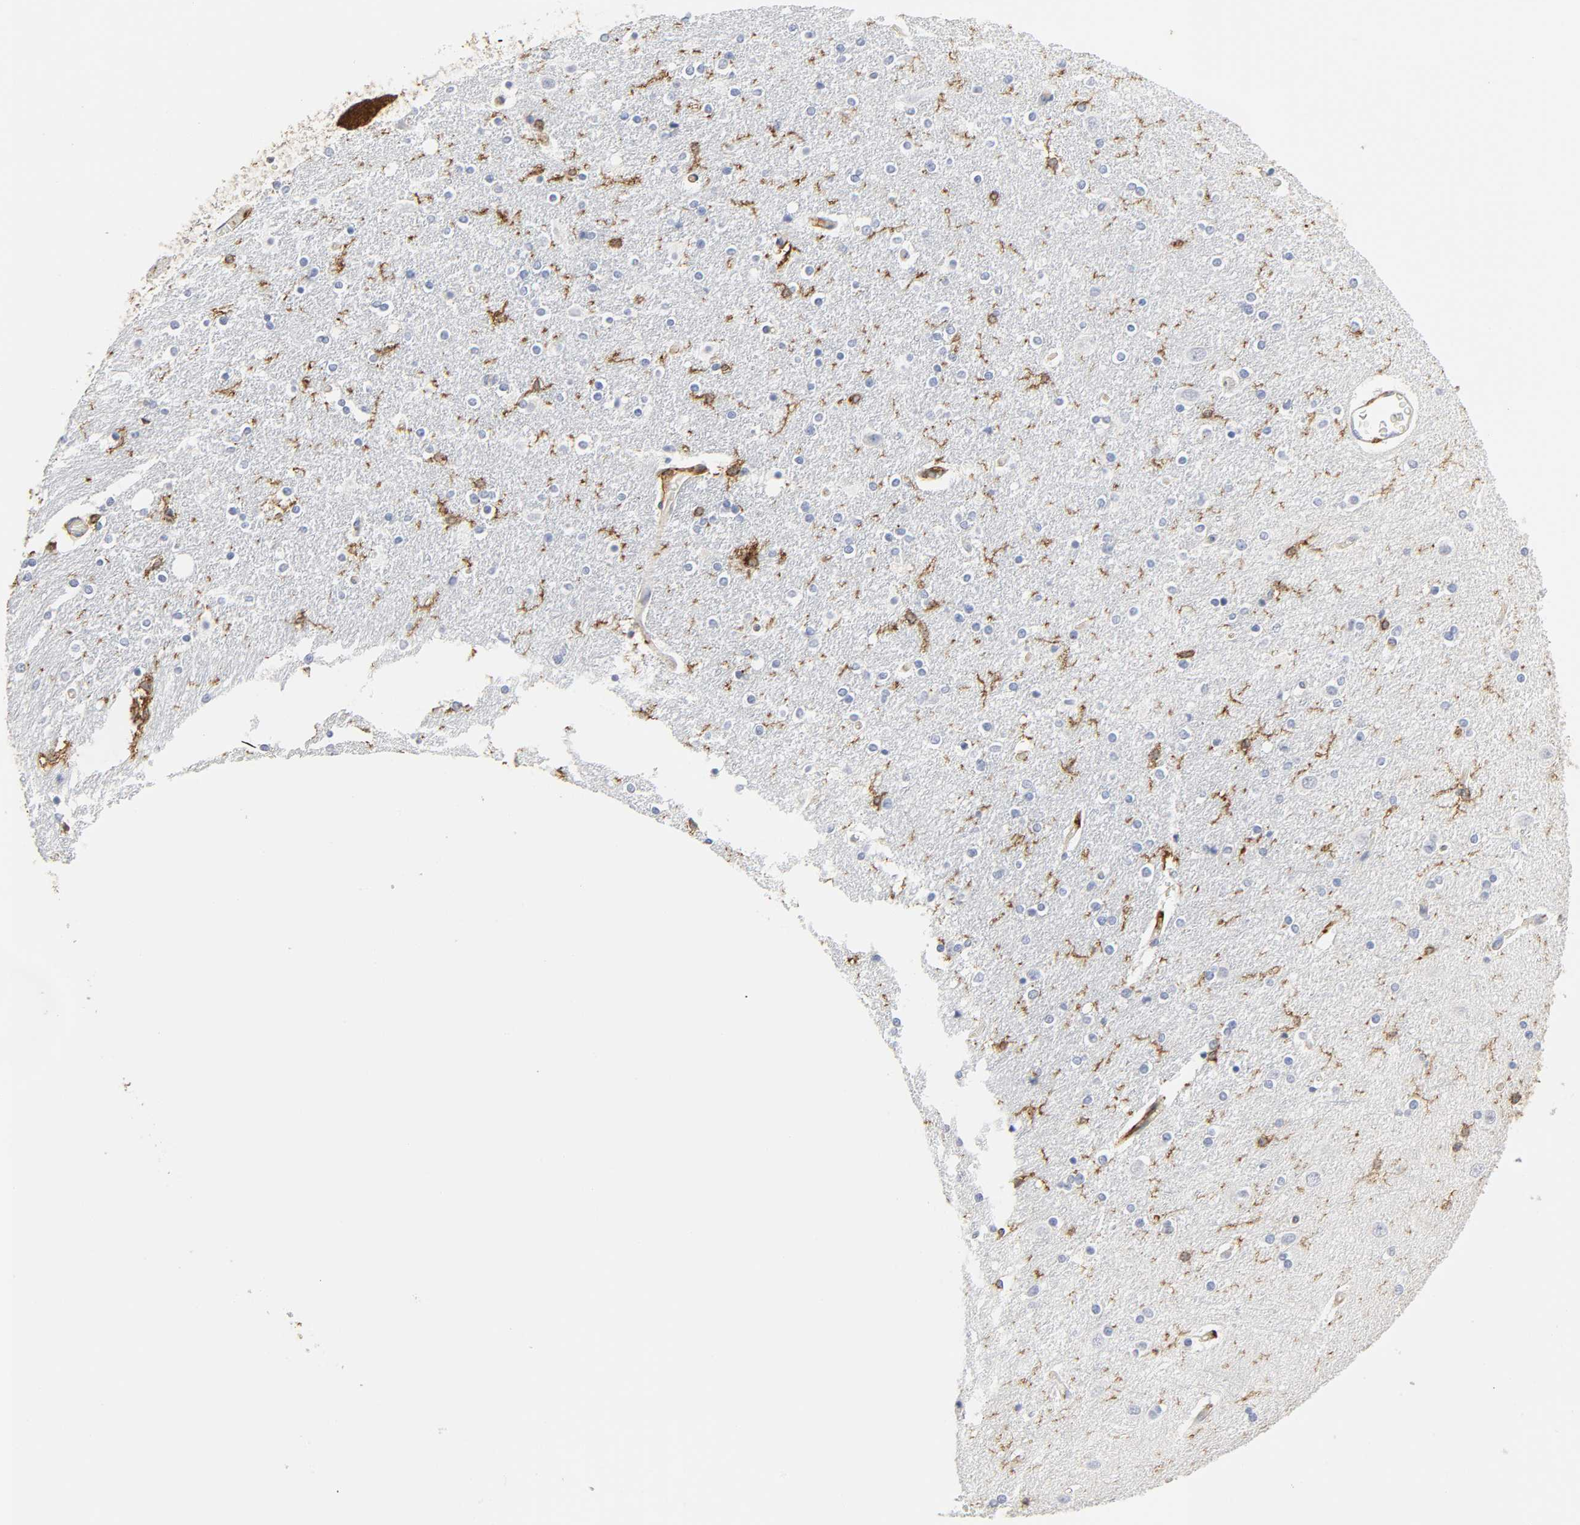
{"staining": {"intensity": "strong", "quantity": "<25%", "location": "cytoplasmic/membranous"}, "tissue": "caudate", "cell_type": "Glial cells", "image_type": "normal", "snomed": [{"axis": "morphology", "description": "Normal tissue, NOS"}, {"axis": "topography", "description": "Lateral ventricle wall"}], "caption": "A histopathology image of human caudate stained for a protein displays strong cytoplasmic/membranous brown staining in glial cells. (brown staining indicates protein expression, while blue staining denotes nuclei).", "gene": "LYN", "patient": {"sex": "female", "age": 54}}